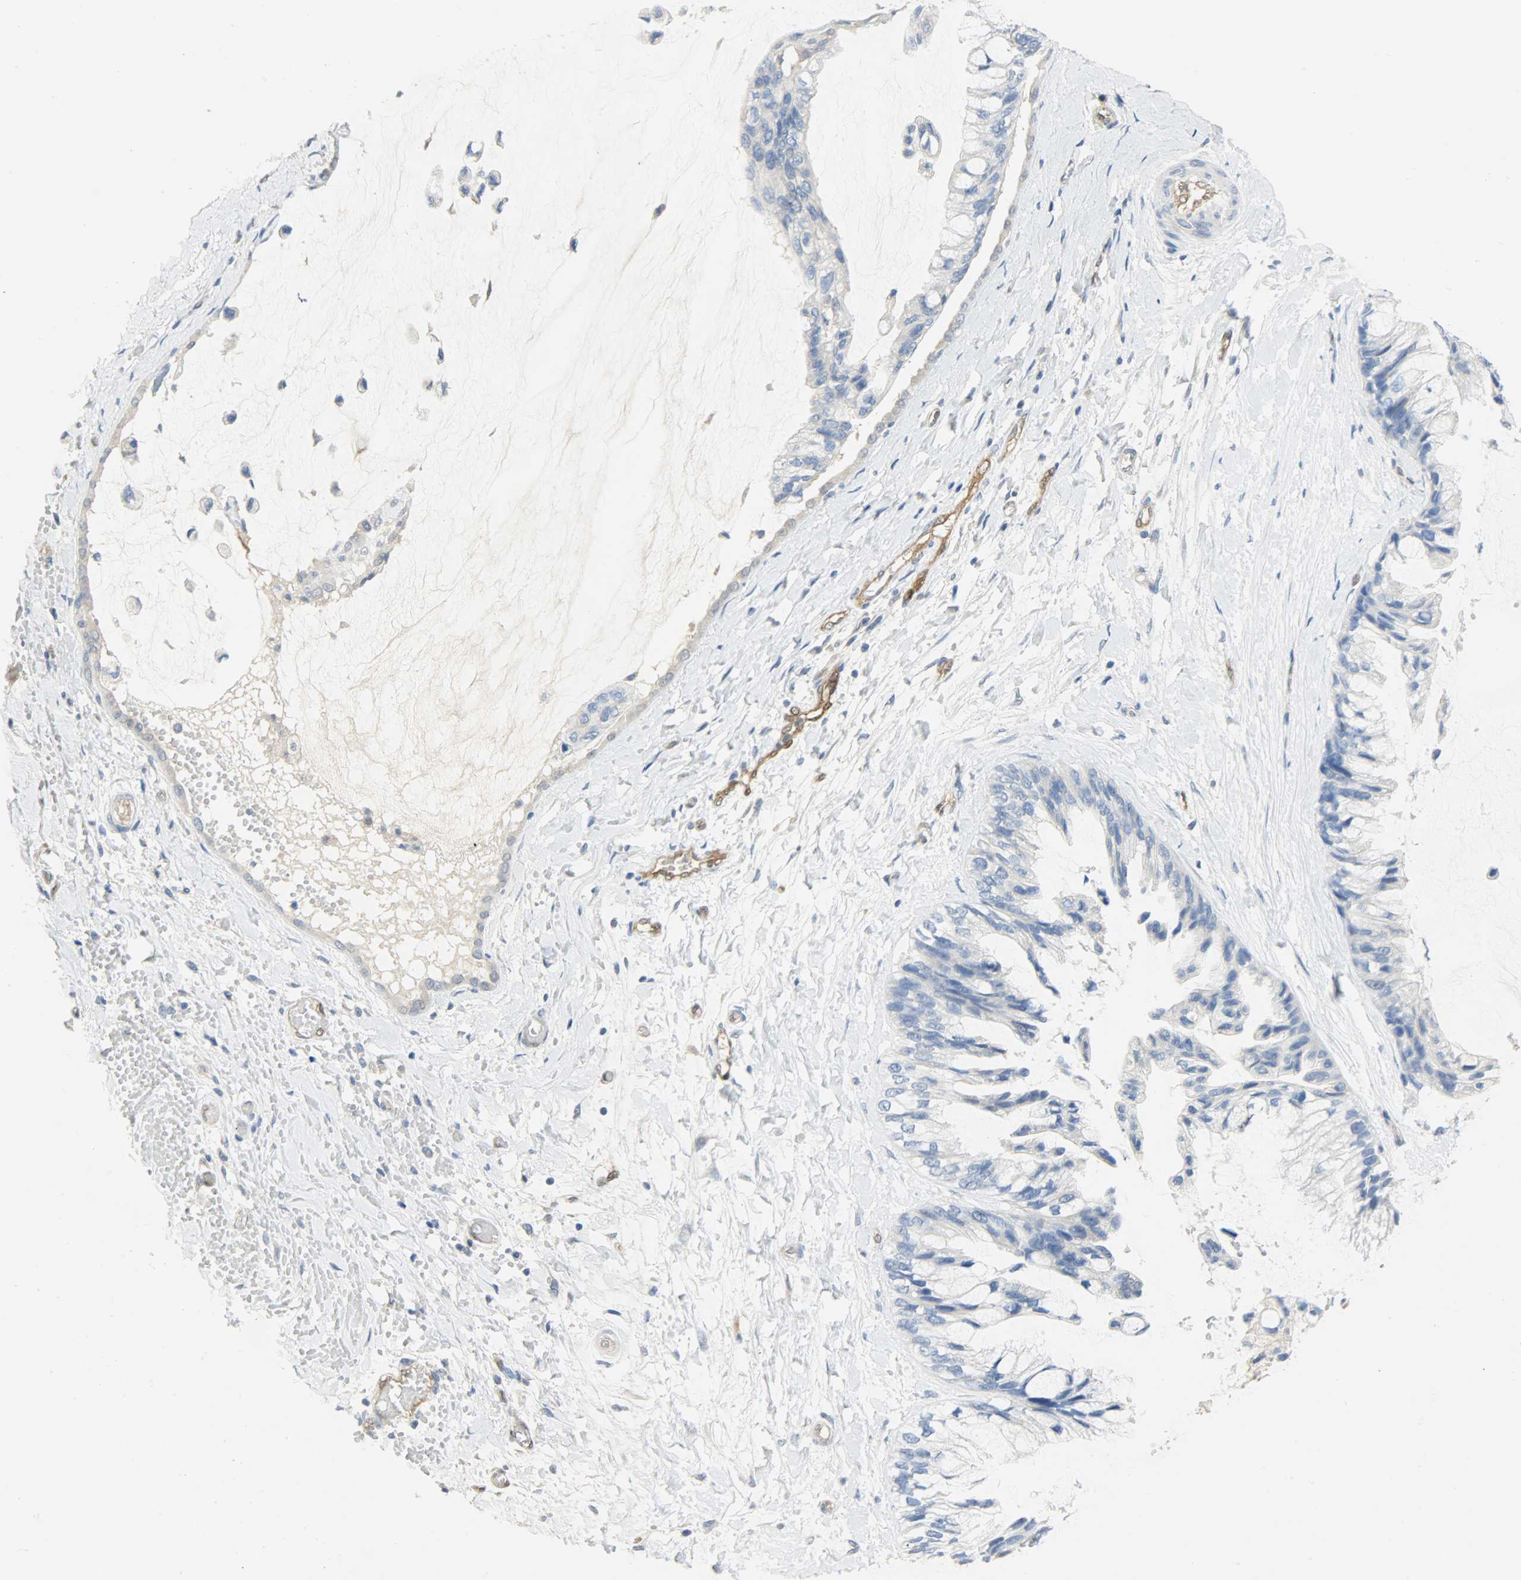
{"staining": {"intensity": "negative", "quantity": "none", "location": "none"}, "tissue": "ovarian cancer", "cell_type": "Tumor cells", "image_type": "cancer", "snomed": [{"axis": "morphology", "description": "Cystadenocarcinoma, mucinous, NOS"}, {"axis": "topography", "description": "Ovary"}], "caption": "Immunohistochemistry (IHC) of human ovarian cancer demonstrates no staining in tumor cells. (Brightfield microscopy of DAB immunohistochemistry (IHC) at high magnification).", "gene": "FKBP1A", "patient": {"sex": "female", "age": 39}}